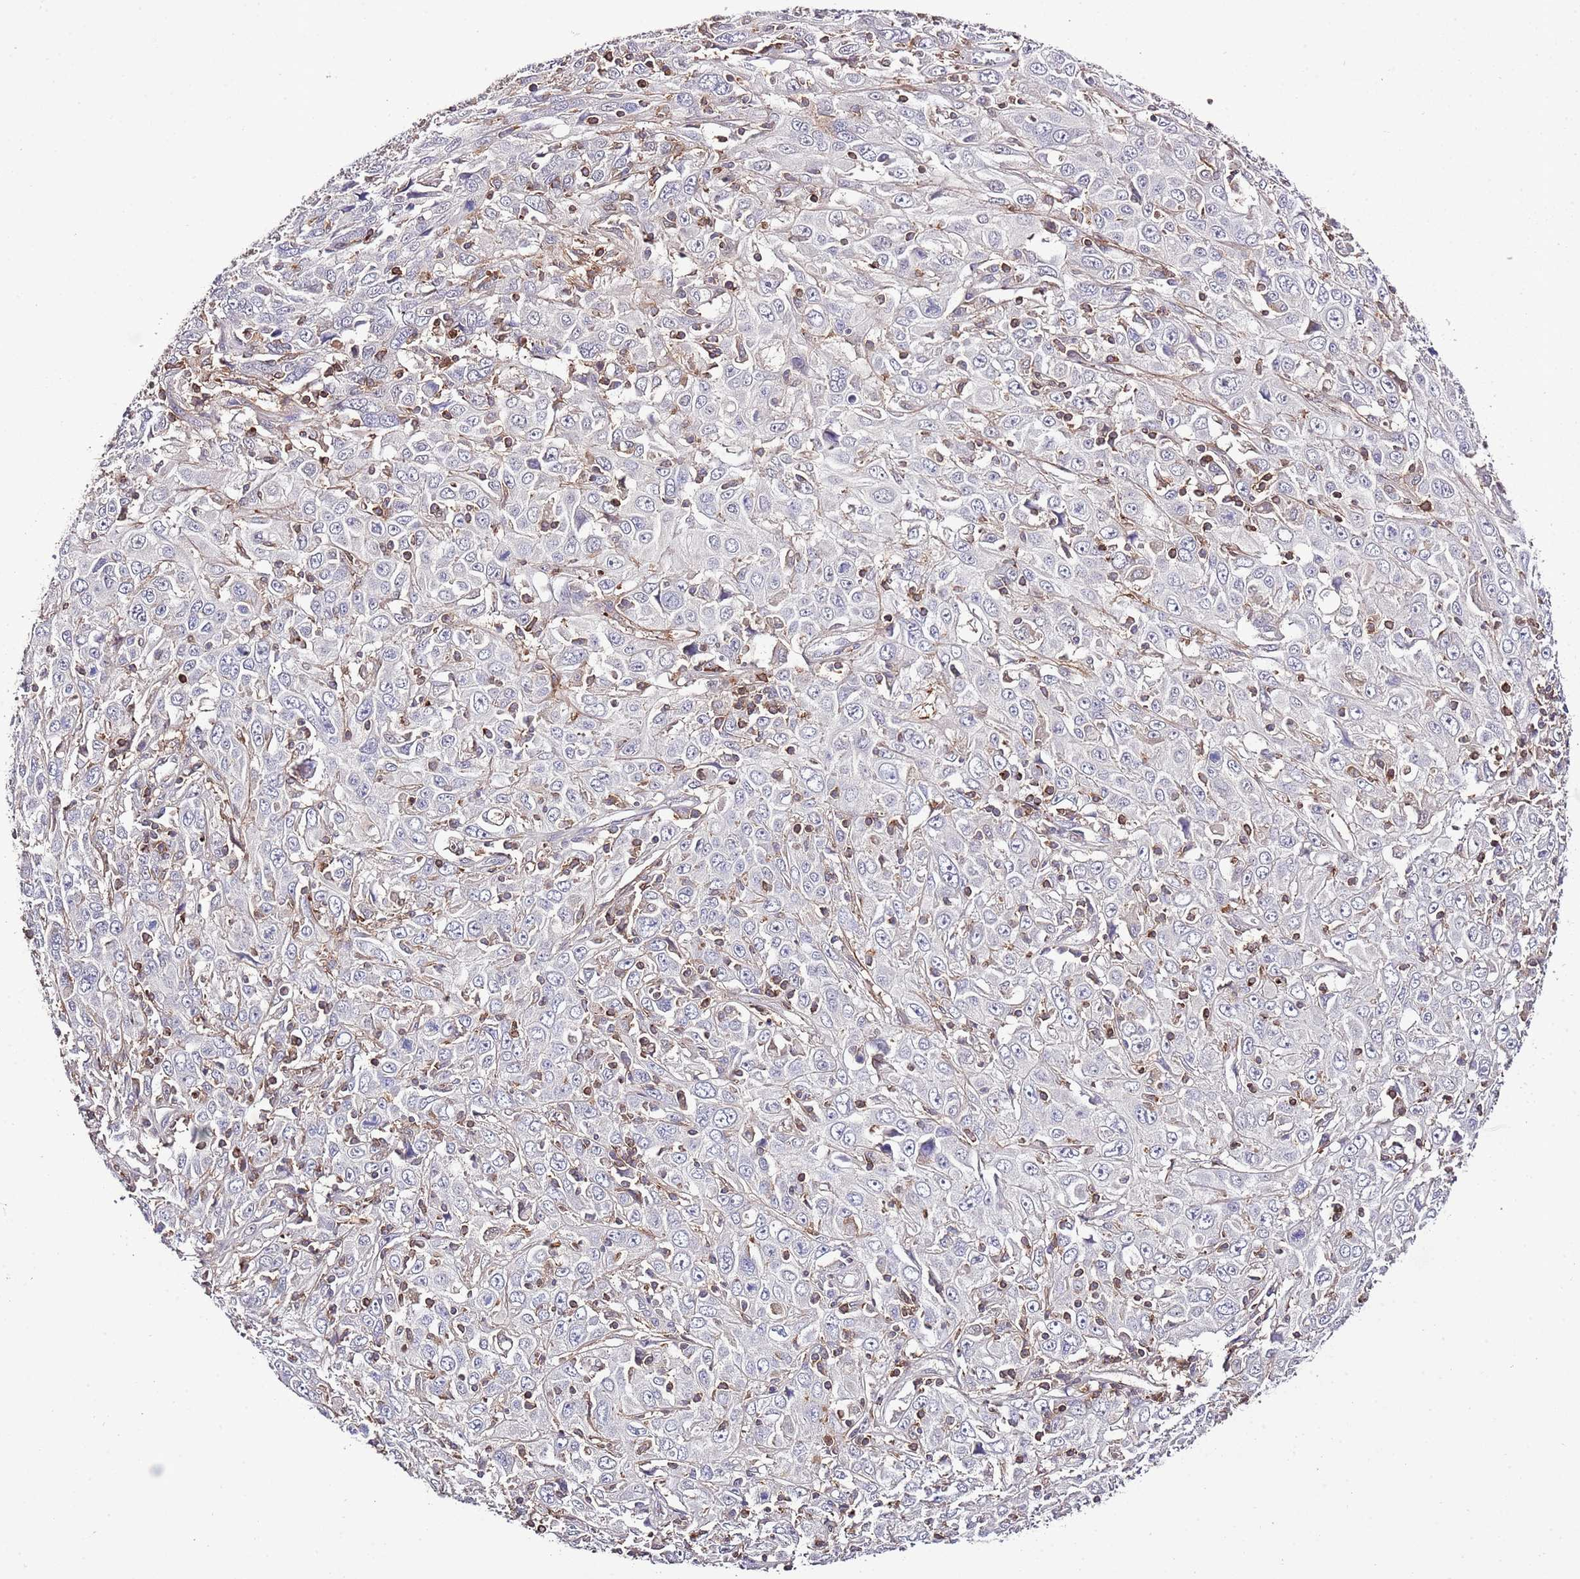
{"staining": {"intensity": "negative", "quantity": "none", "location": "none"}, "tissue": "cervical cancer", "cell_type": "Tumor cells", "image_type": "cancer", "snomed": [{"axis": "morphology", "description": "Squamous cell carcinoma, NOS"}, {"axis": "topography", "description": "Cervix"}], "caption": "The immunohistochemistry (IHC) histopathology image has no significant staining in tumor cells of cervical cancer (squamous cell carcinoma) tissue.", "gene": "EFHD1", "patient": {"sex": "female", "age": 46}}